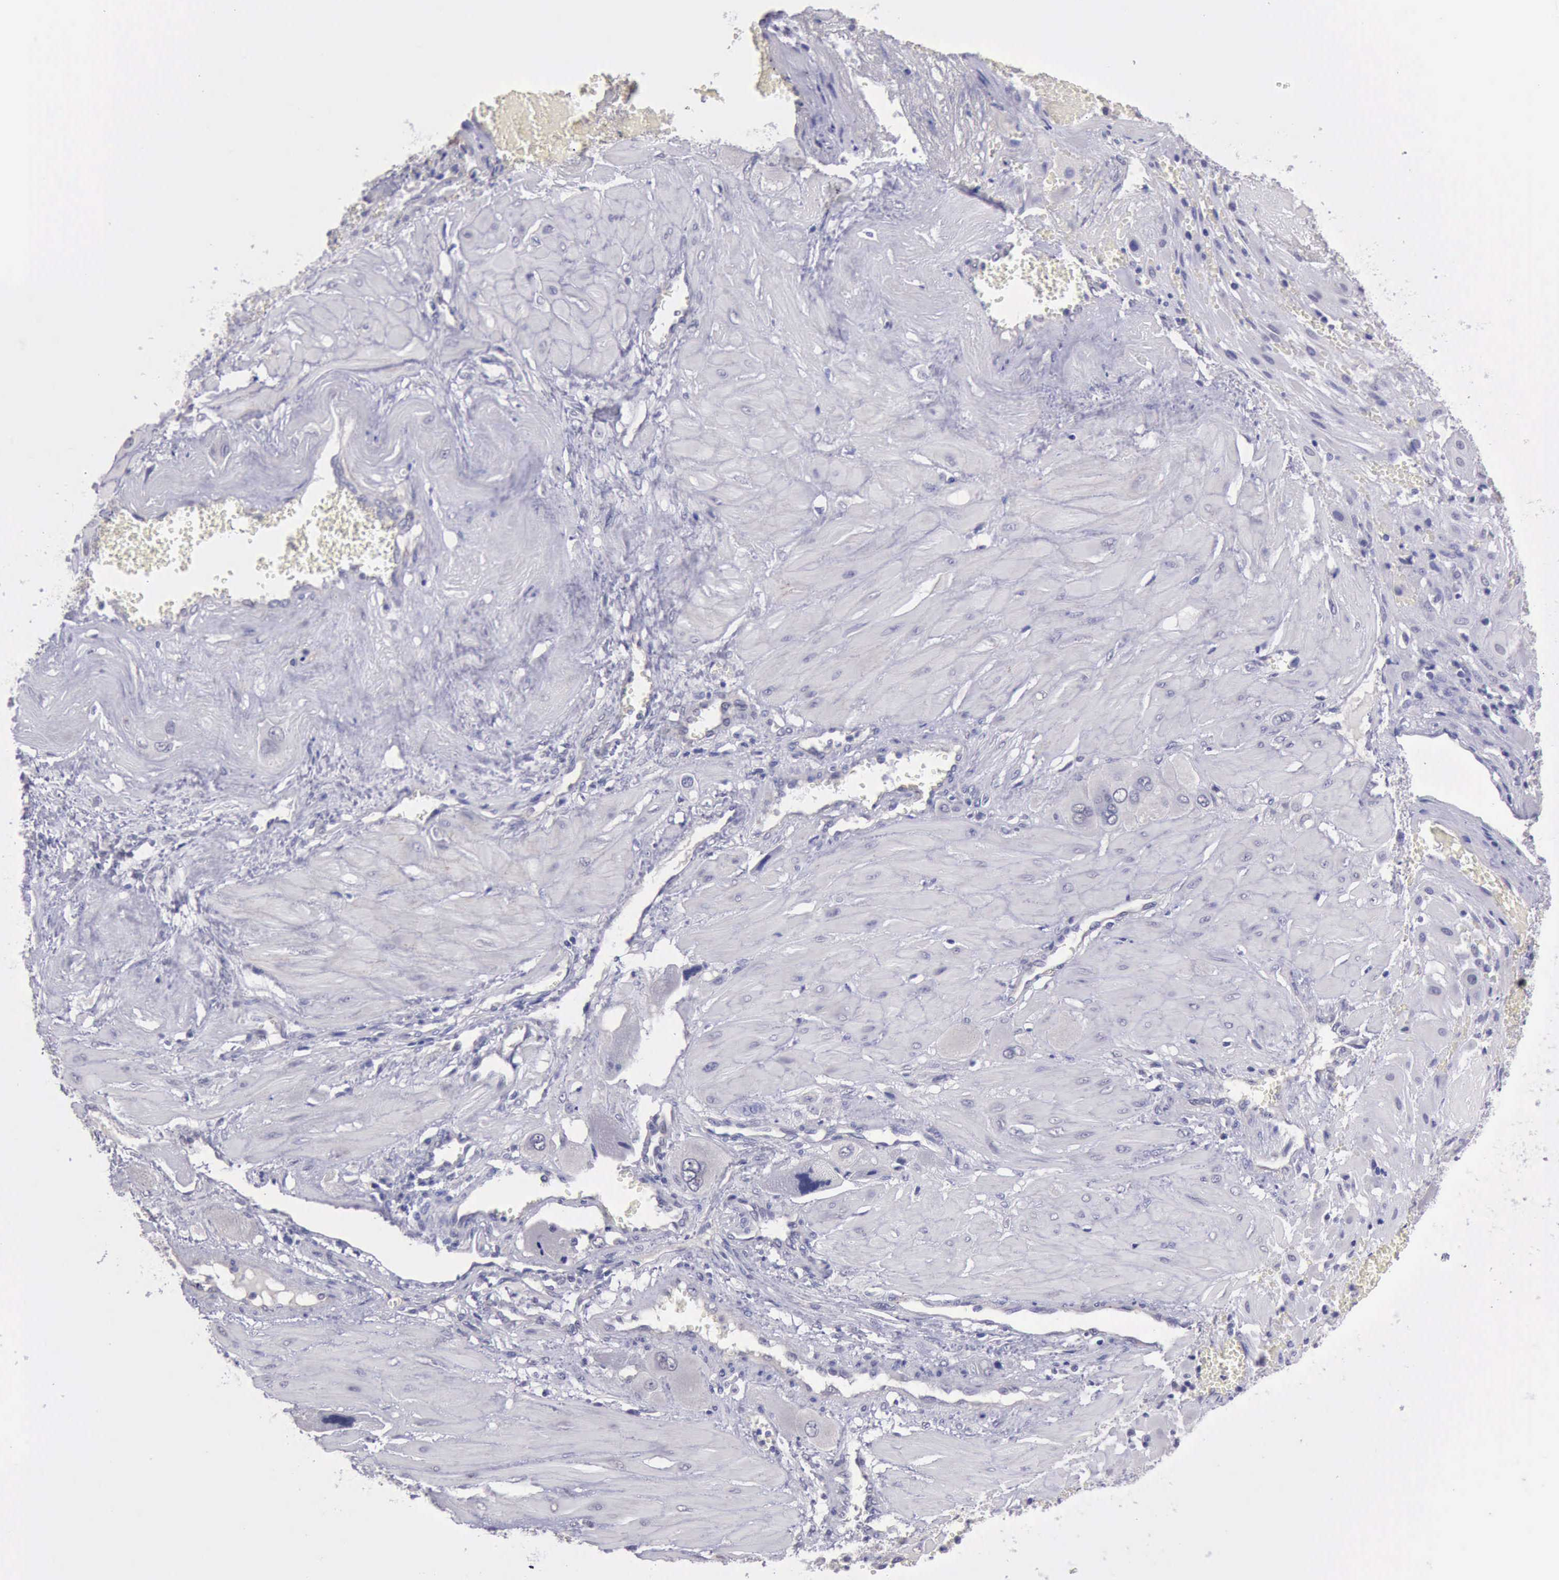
{"staining": {"intensity": "negative", "quantity": "none", "location": "none"}, "tissue": "cervical cancer", "cell_type": "Tumor cells", "image_type": "cancer", "snomed": [{"axis": "morphology", "description": "Squamous cell carcinoma, NOS"}, {"axis": "topography", "description": "Cervix"}], "caption": "The immunohistochemistry micrograph has no significant staining in tumor cells of cervical cancer tissue.", "gene": "KCND1", "patient": {"sex": "female", "age": 34}}